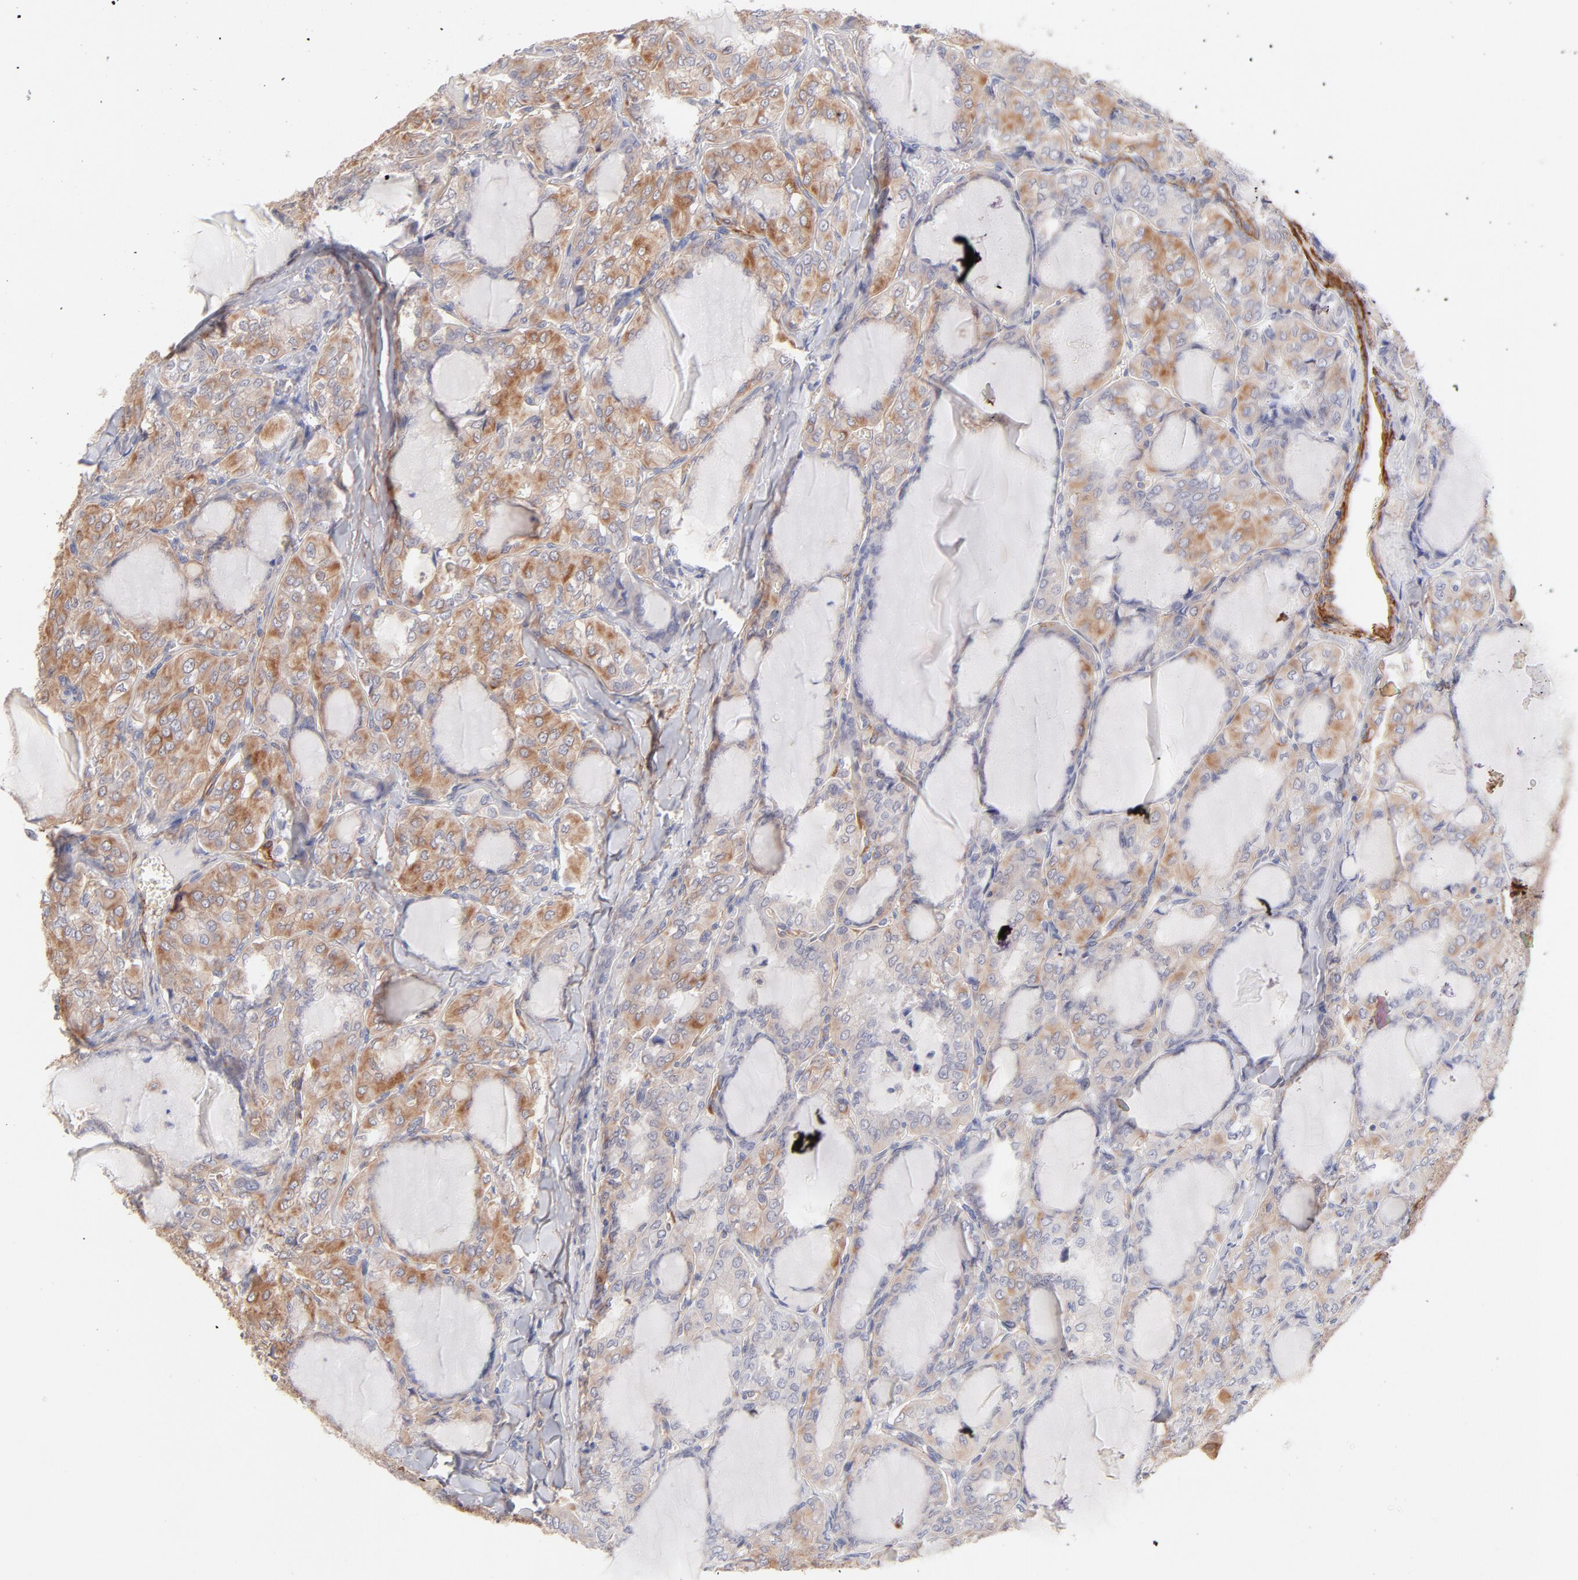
{"staining": {"intensity": "moderate", "quantity": ">75%", "location": "cytoplasmic/membranous"}, "tissue": "thyroid cancer", "cell_type": "Tumor cells", "image_type": "cancer", "snomed": [{"axis": "morphology", "description": "Papillary adenocarcinoma, NOS"}, {"axis": "topography", "description": "Thyroid gland"}], "caption": "The image exhibits staining of thyroid cancer, revealing moderate cytoplasmic/membranous protein positivity (brown color) within tumor cells. (DAB IHC, brown staining for protein, blue staining for nuclei).", "gene": "LDLRAP1", "patient": {"sex": "male", "age": 20}}